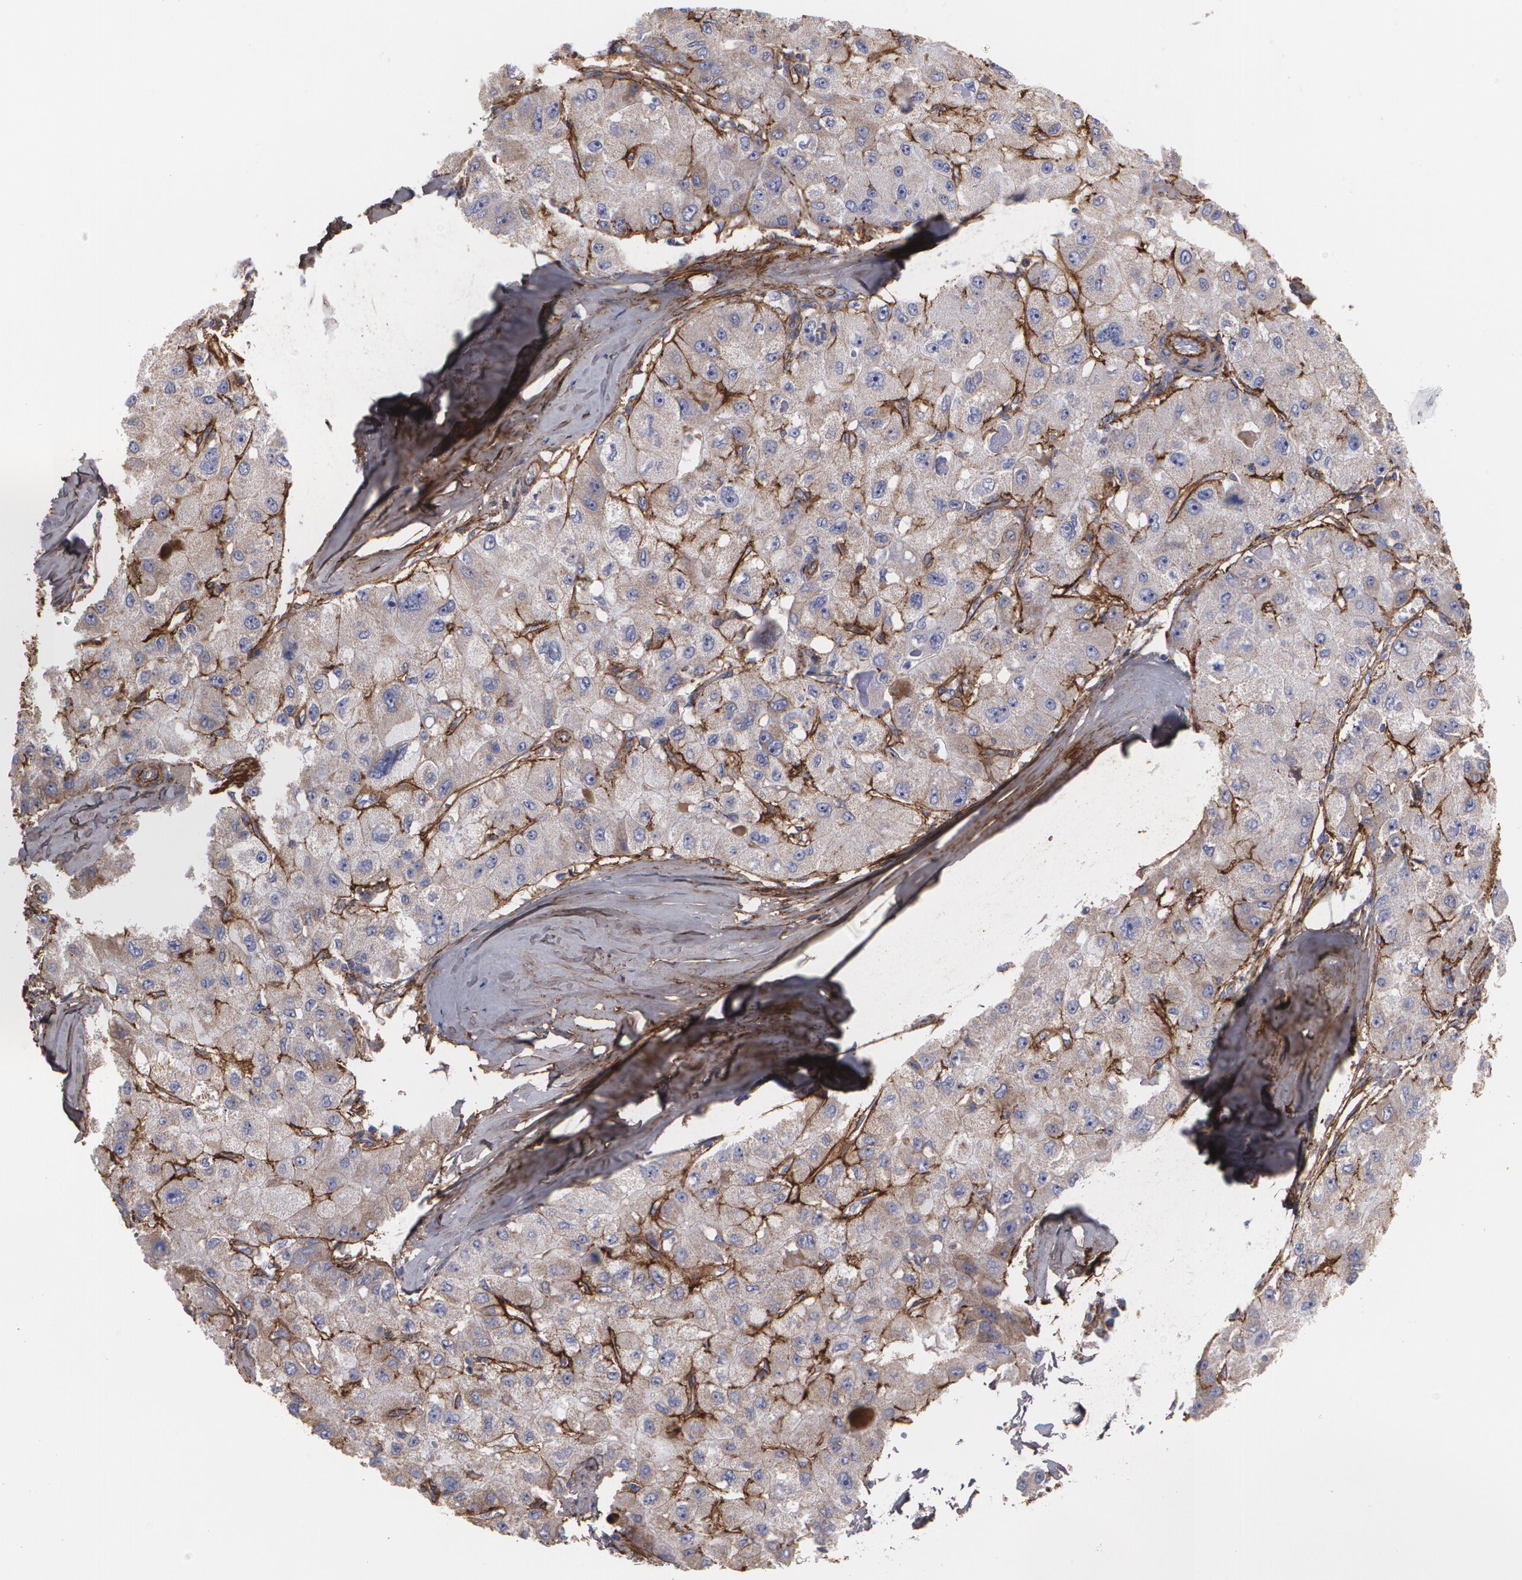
{"staining": {"intensity": "moderate", "quantity": ">75%", "location": "cytoplasmic/membranous"}, "tissue": "liver cancer", "cell_type": "Tumor cells", "image_type": "cancer", "snomed": [{"axis": "morphology", "description": "Carcinoma, Hepatocellular, NOS"}, {"axis": "topography", "description": "Liver"}], "caption": "Immunohistochemical staining of human liver cancer demonstrates medium levels of moderate cytoplasmic/membranous protein positivity in about >75% of tumor cells.", "gene": "FBLN1", "patient": {"sex": "male", "age": 80}}